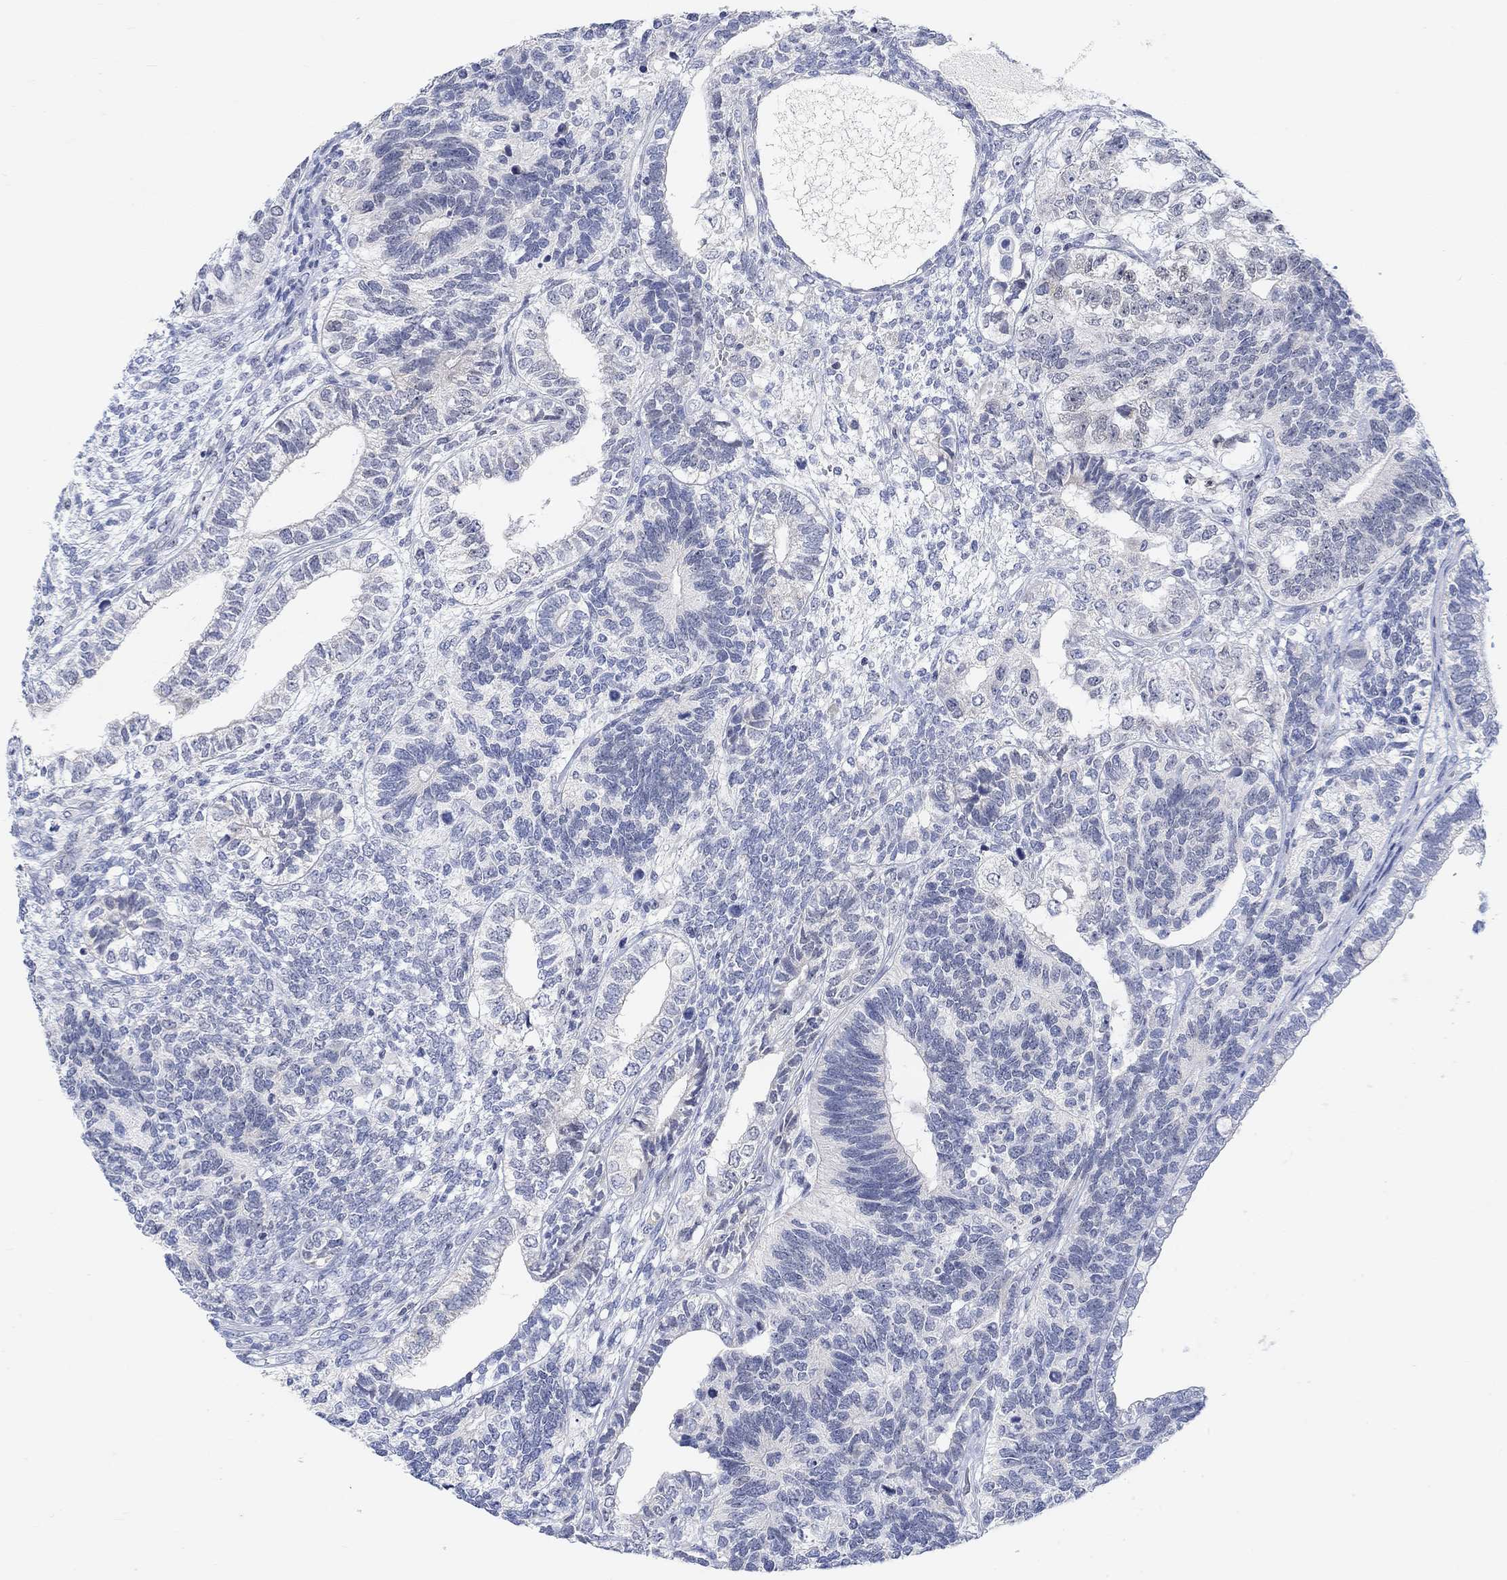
{"staining": {"intensity": "negative", "quantity": "none", "location": "none"}, "tissue": "testis cancer", "cell_type": "Tumor cells", "image_type": "cancer", "snomed": [{"axis": "morphology", "description": "Seminoma, NOS"}, {"axis": "morphology", "description": "Carcinoma, Embryonal, NOS"}, {"axis": "topography", "description": "Testis"}], "caption": "This image is of testis cancer (embryonal carcinoma) stained with immunohistochemistry to label a protein in brown with the nuclei are counter-stained blue. There is no expression in tumor cells.", "gene": "ATP6V1E2", "patient": {"sex": "male", "age": 41}}